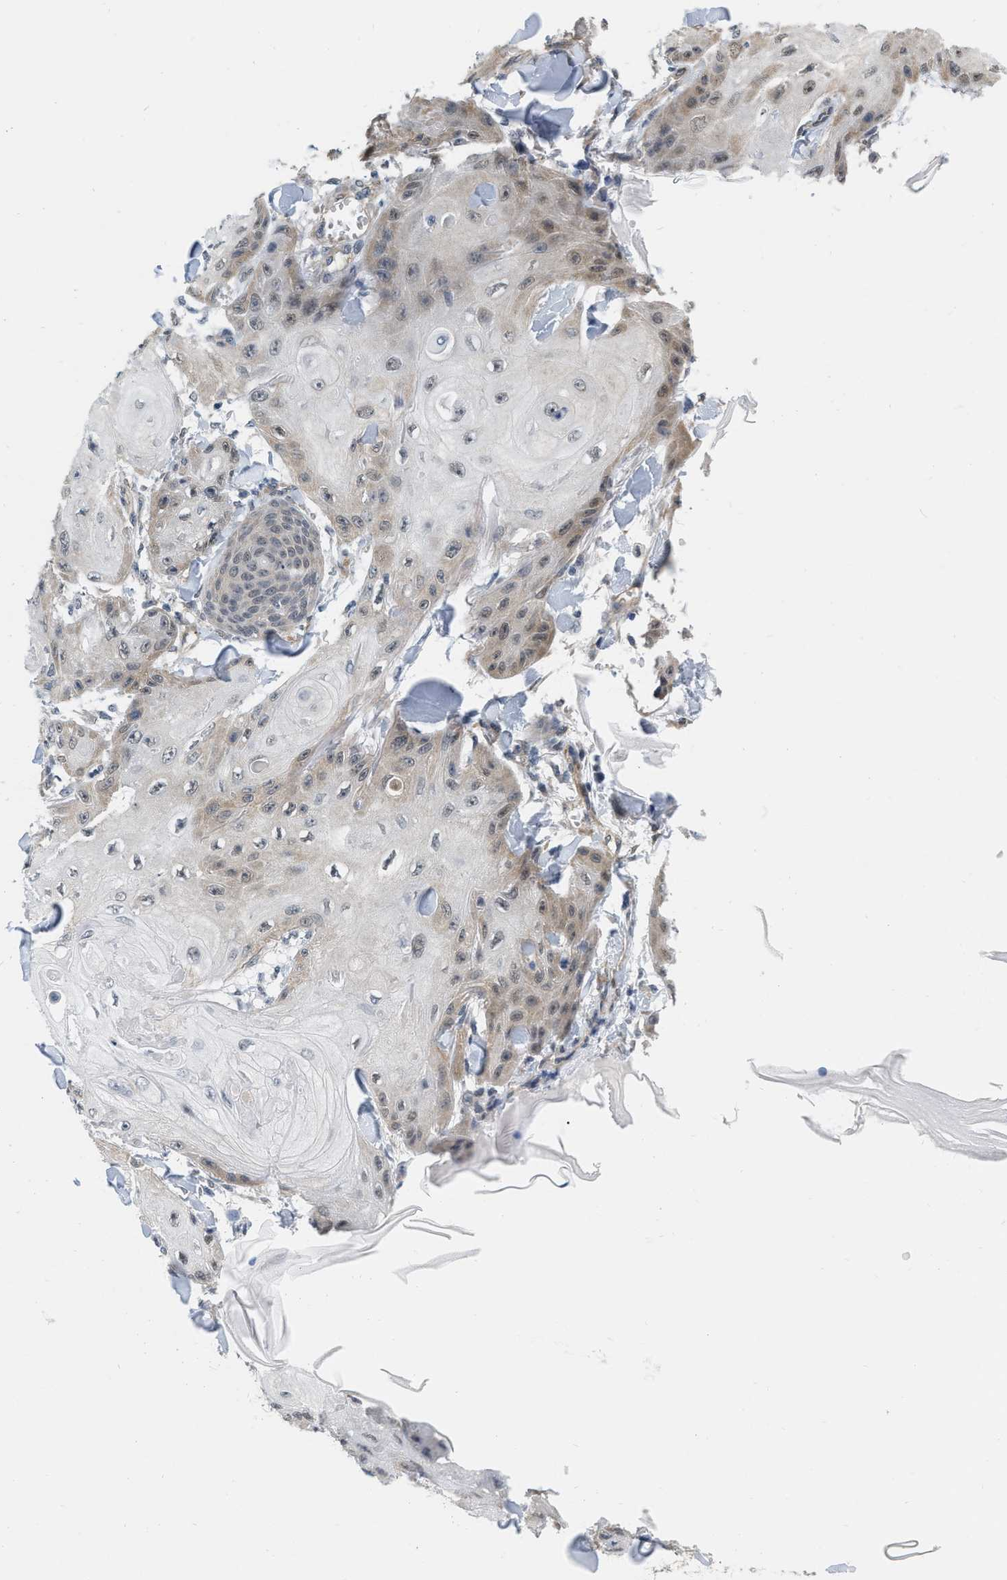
{"staining": {"intensity": "weak", "quantity": "<25%", "location": "cytoplasmic/membranous"}, "tissue": "skin cancer", "cell_type": "Tumor cells", "image_type": "cancer", "snomed": [{"axis": "morphology", "description": "Squamous cell carcinoma, NOS"}, {"axis": "topography", "description": "Skin"}], "caption": "Tumor cells show no significant expression in skin cancer (squamous cell carcinoma).", "gene": "RUVBL1", "patient": {"sex": "male", "age": 74}}